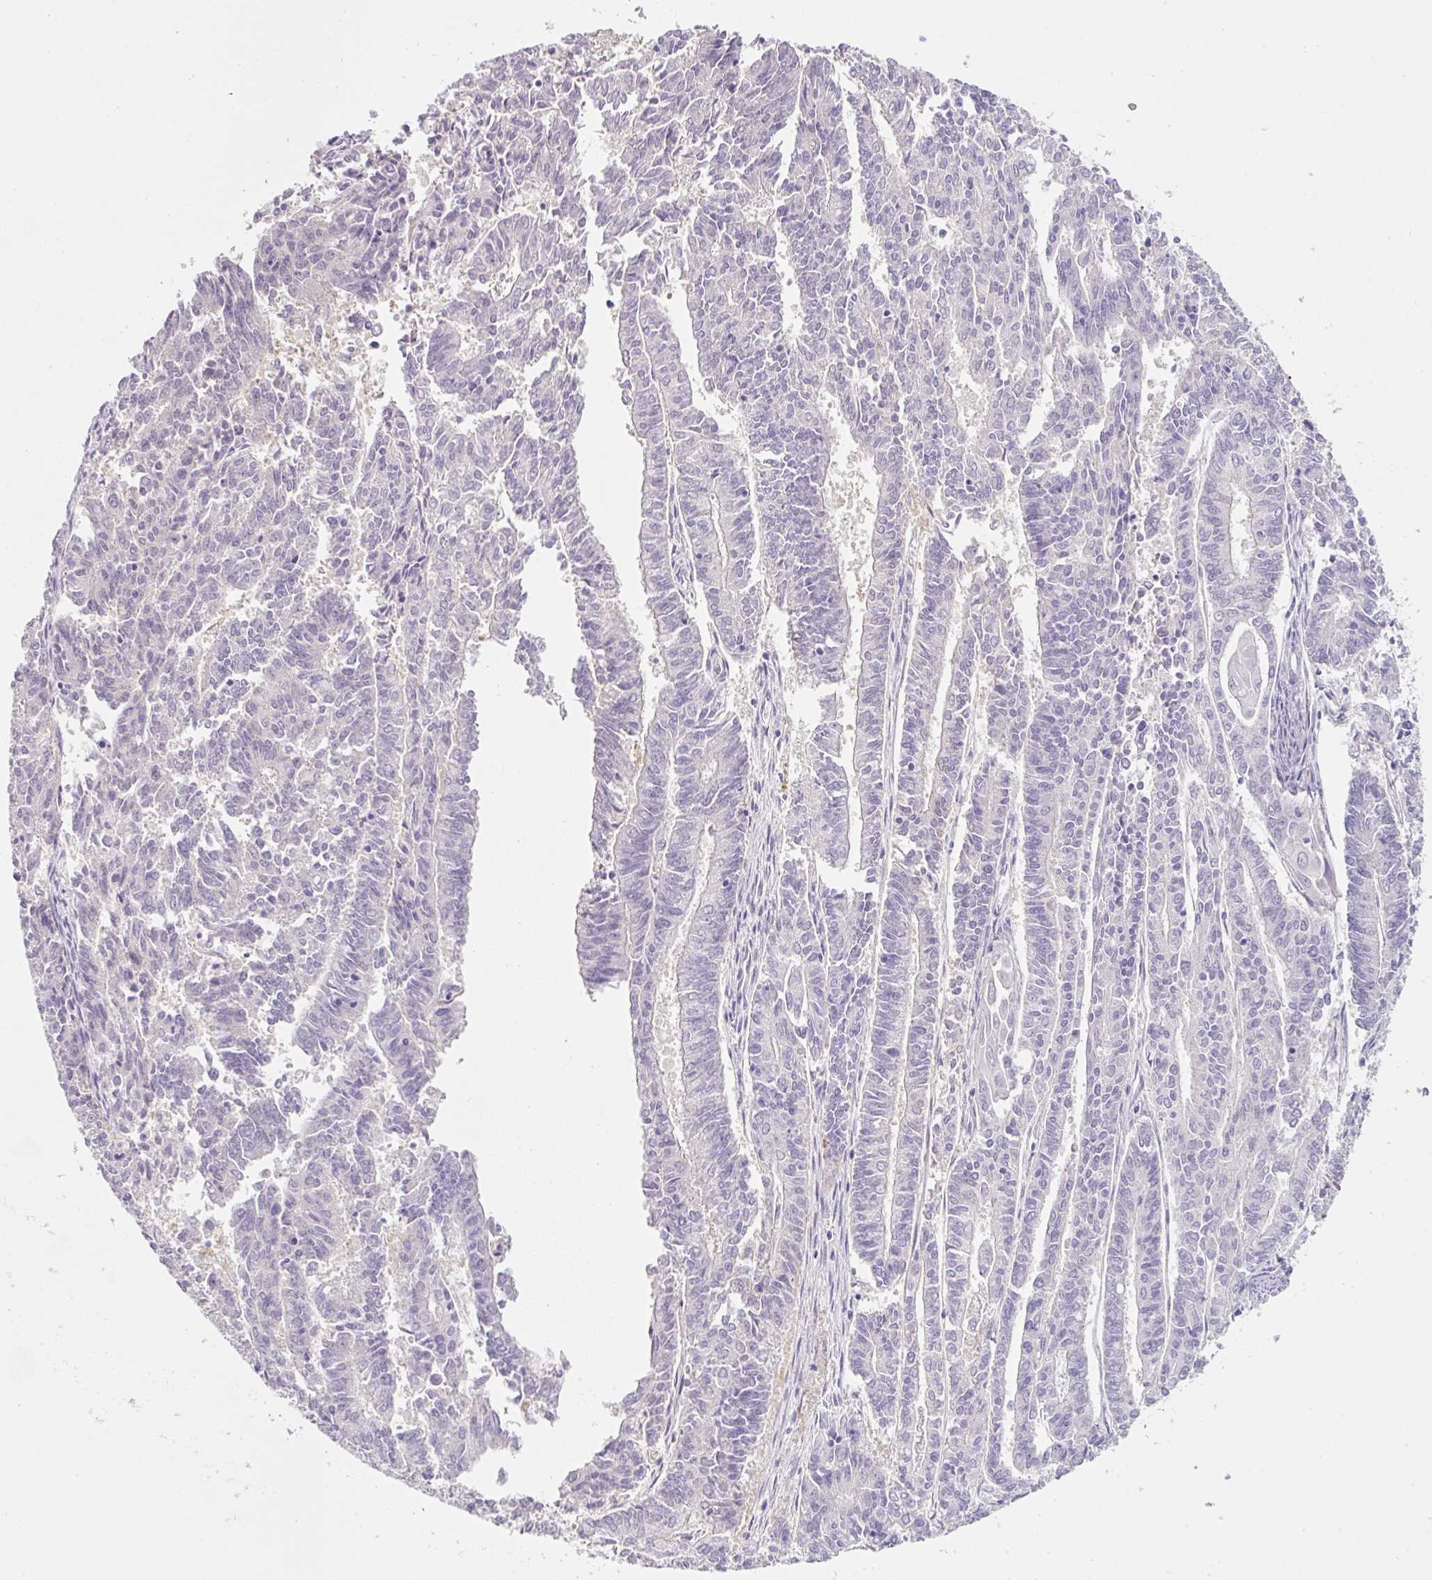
{"staining": {"intensity": "negative", "quantity": "none", "location": "none"}, "tissue": "endometrial cancer", "cell_type": "Tumor cells", "image_type": "cancer", "snomed": [{"axis": "morphology", "description": "Adenocarcinoma, NOS"}, {"axis": "topography", "description": "Endometrium"}], "caption": "This is an IHC photomicrograph of endometrial adenocarcinoma. There is no expression in tumor cells.", "gene": "SLC2A2", "patient": {"sex": "female", "age": 59}}